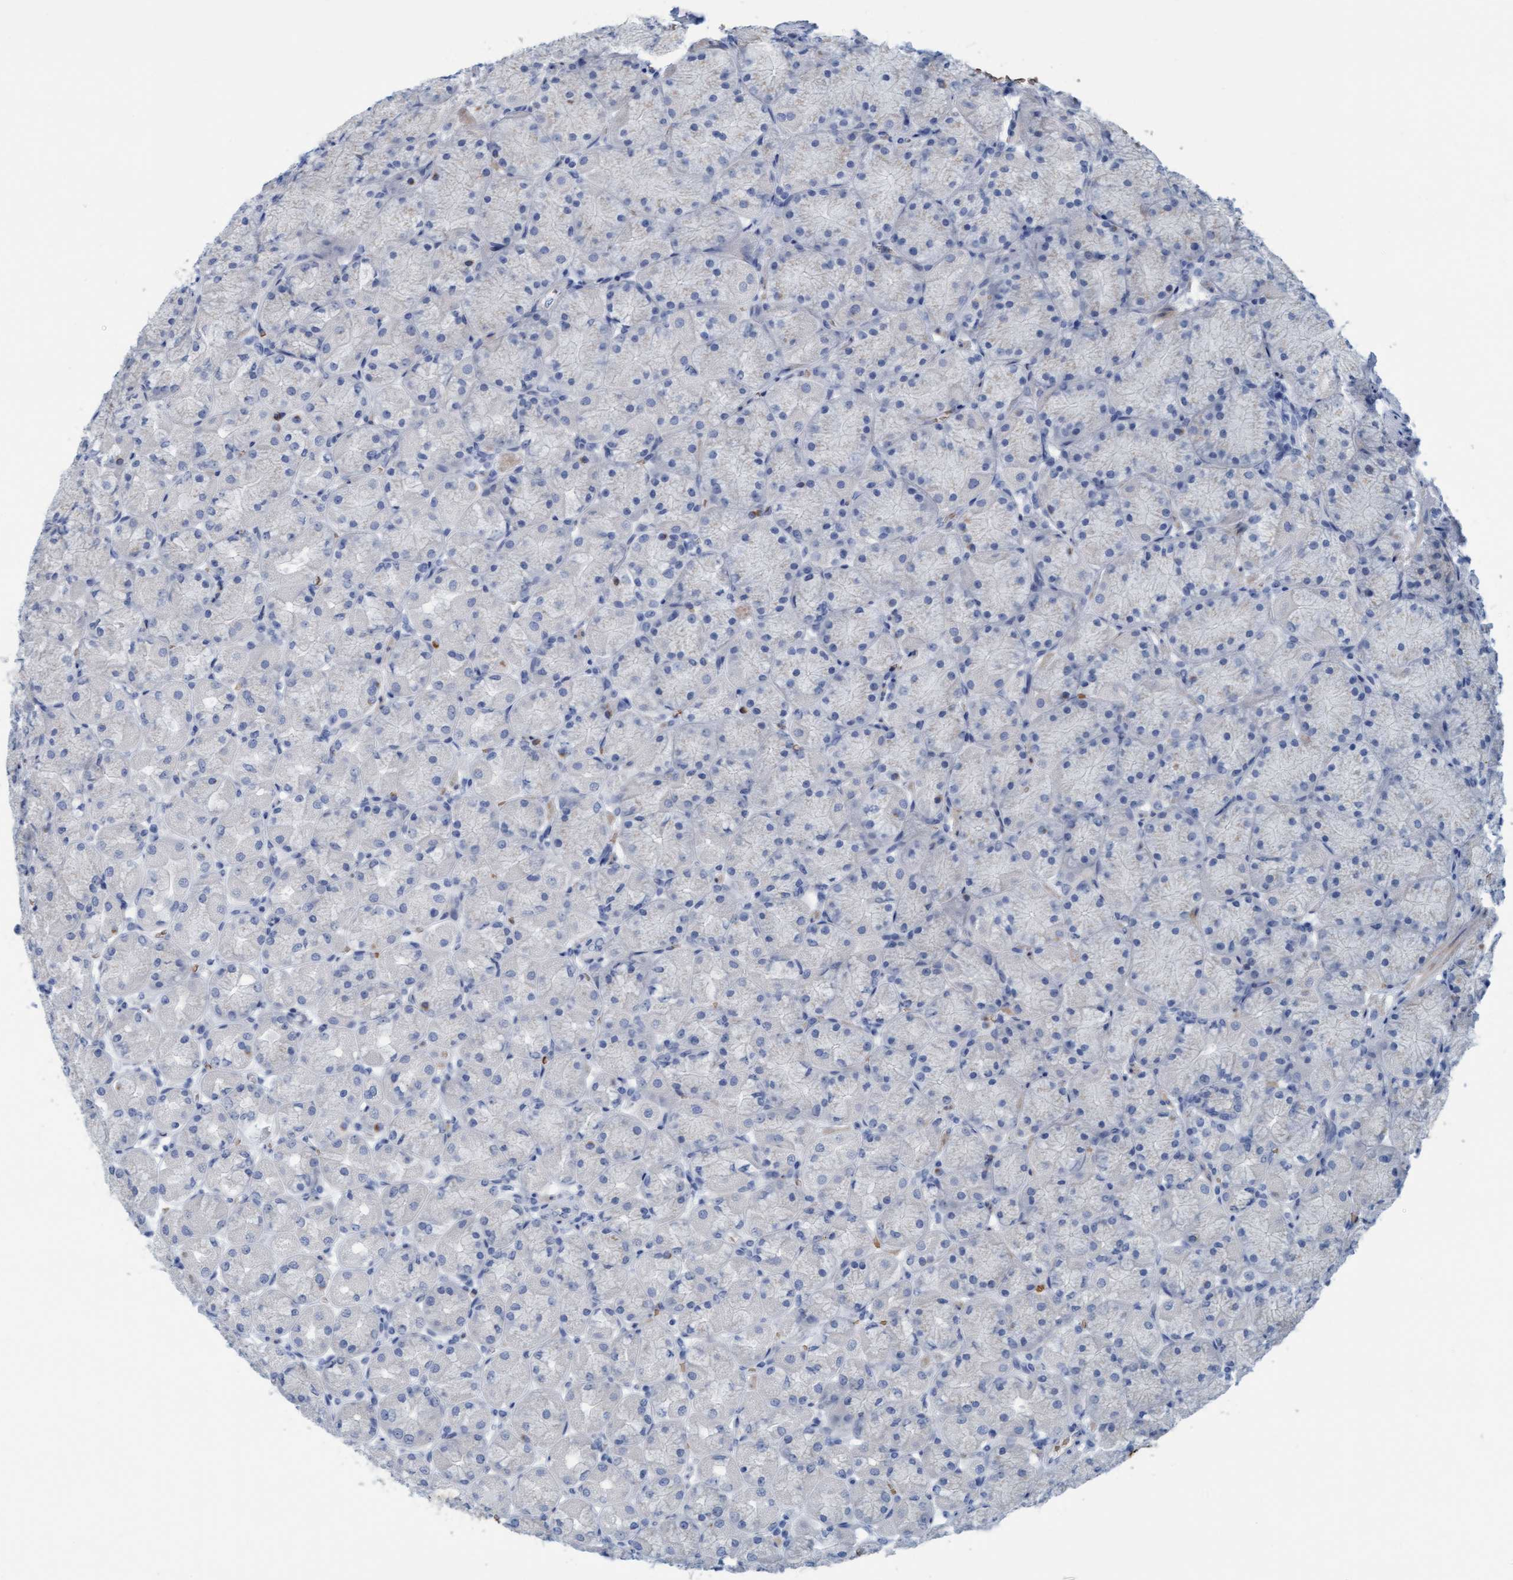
{"staining": {"intensity": "negative", "quantity": "none", "location": "none"}, "tissue": "stomach", "cell_type": "Glandular cells", "image_type": "normal", "snomed": [{"axis": "morphology", "description": "Normal tissue, NOS"}, {"axis": "topography", "description": "Stomach, upper"}], "caption": "Stomach was stained to show a protein in brown. There is no significant expression in glandular cells. (DAB (3,3'-diaminobenzidine) IHC visualized using brightfield microscopy, high magnification).", "gene": "P2RX5", "patient": {"sex": "female", "age": 56}}